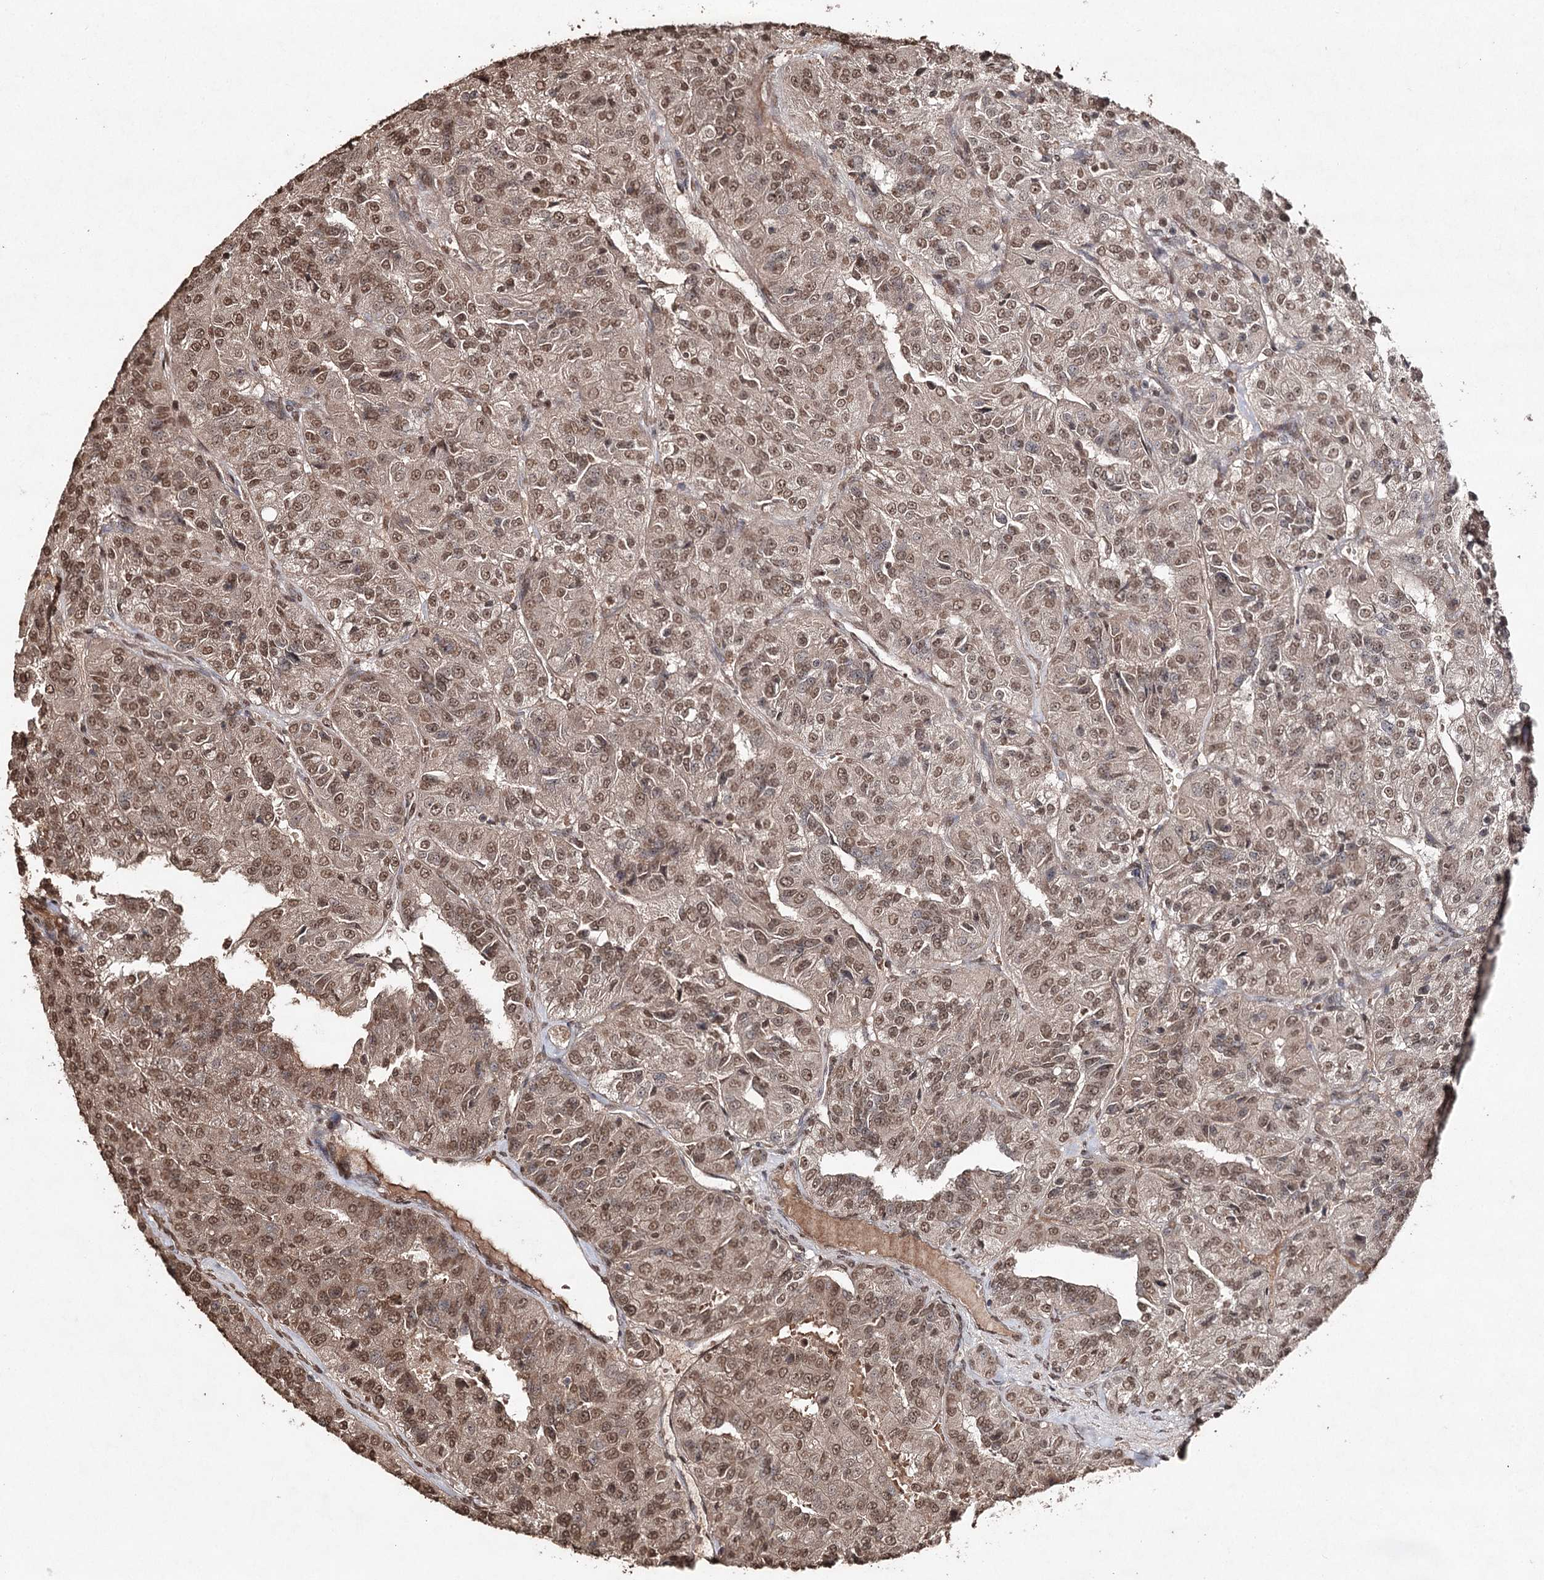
{"staining": {"intensity": "moderate", "quantity": ">75%", "location": "nuclear"}, "tissue": "renal cancer", "cell_type": "Tumor cells", "image_type": "cancer", "snomed": [{"axis": "morphology", "description": "Adenocarcinoma, NOS"}, {"axis": "topography", "description": "Kidney"}], "caption": "This photomicrograph exhibits immunohistochemistry staining of human renal adenocarcinoma, with medium moderate nuclear positivity in approximately >75% of tumor cells.", "gene": "ATG14", "patient": {"sex": "female", "age": 63}}